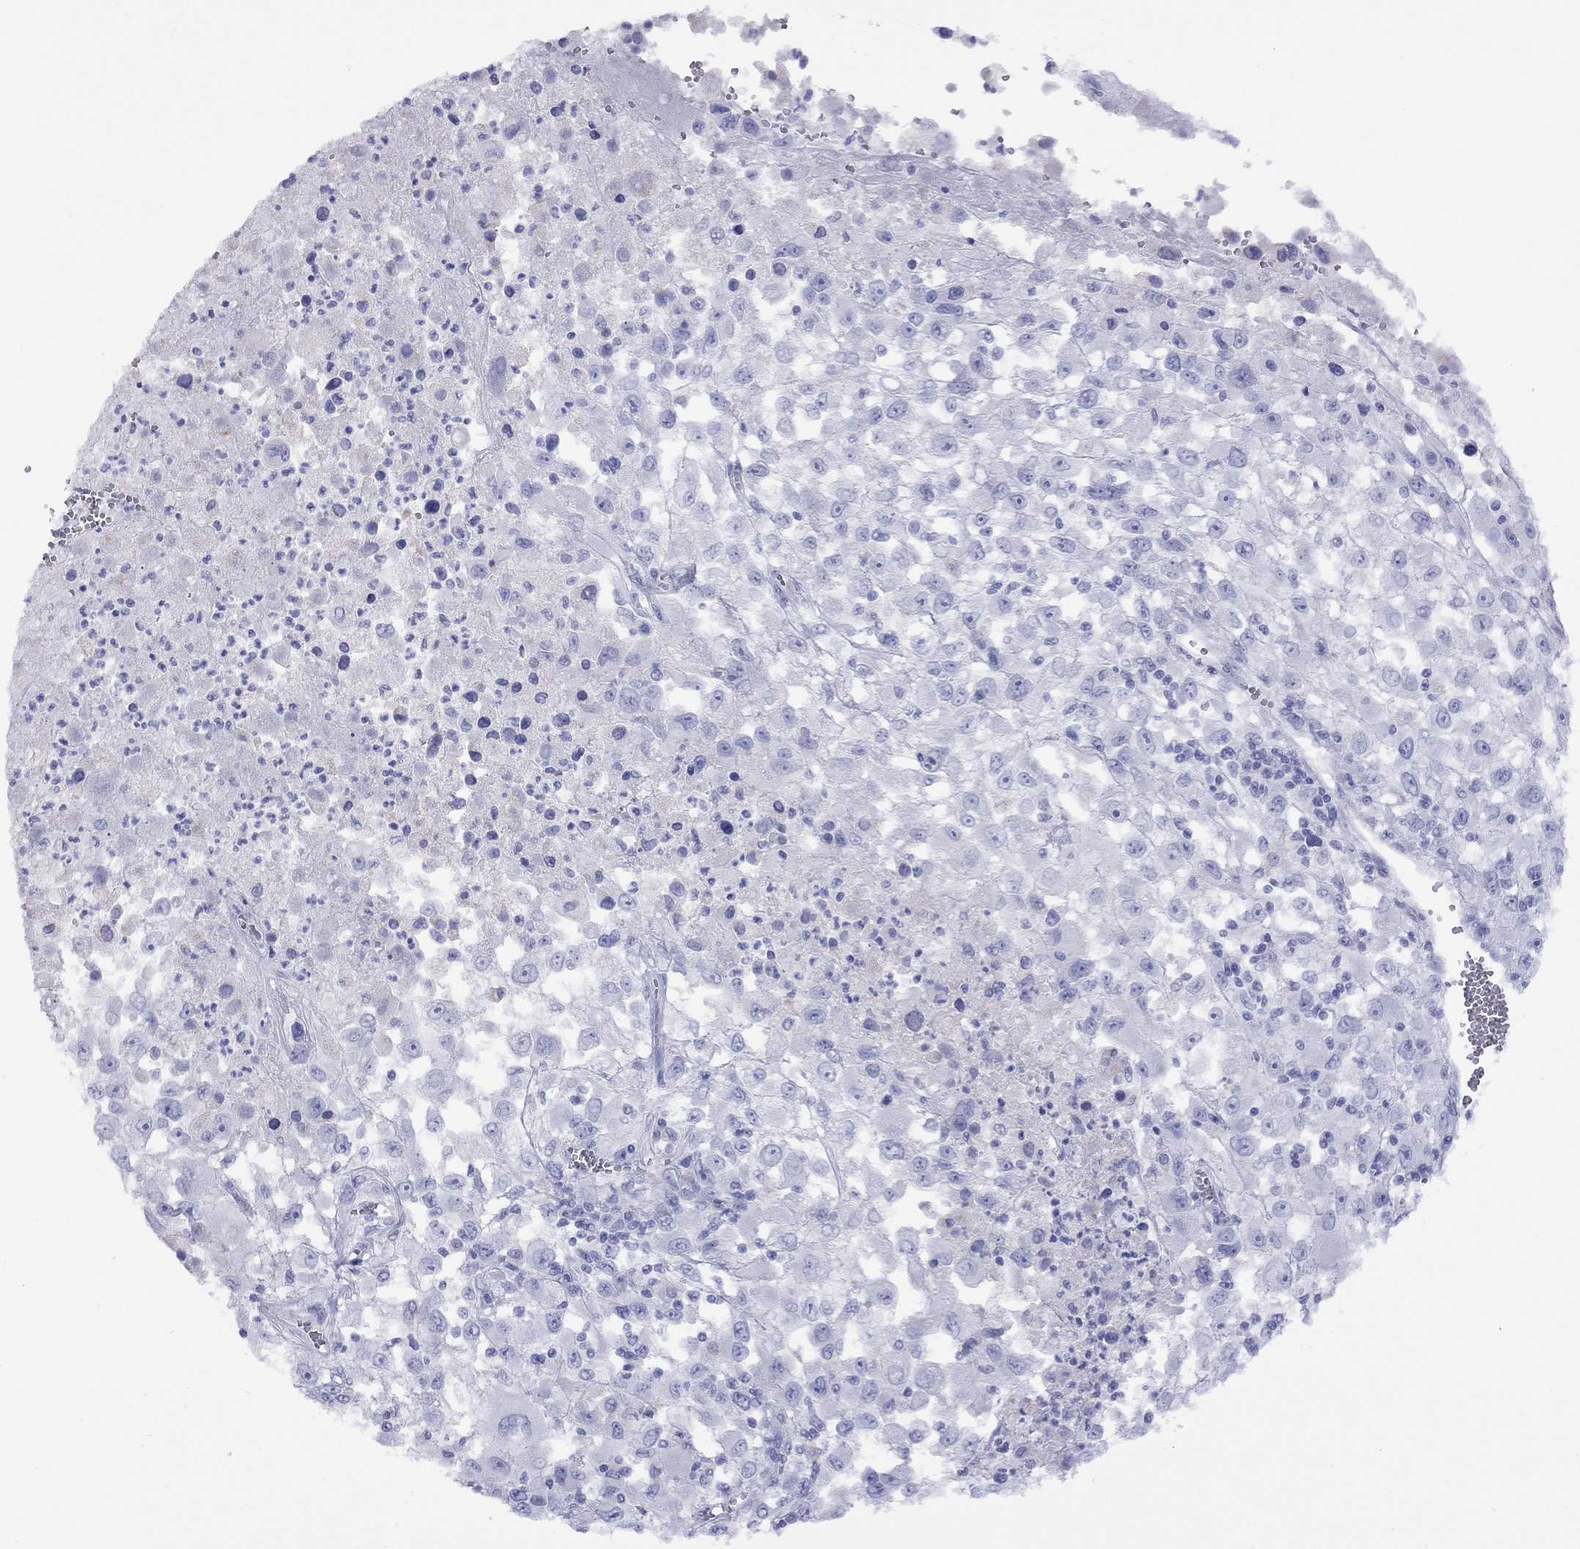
{"staining": {"intensity": "negative", "quantity": "none", "location": "none"}, "tissue": "melanoma", "cell_type": "Tumor cells", "image_type": "cancer", "snomed": [{"axis": "morphology", "description": "Malignant melanoma, Metastatic site"}, {"axis": "topography", "description": "Soft tissue"}], "caption": "Tumor cells are negative for brown protein staining in malignant melanoma (metastatic site).", "gene": "SLC30A8", "patient": {"sex": "male", "age": 50}}